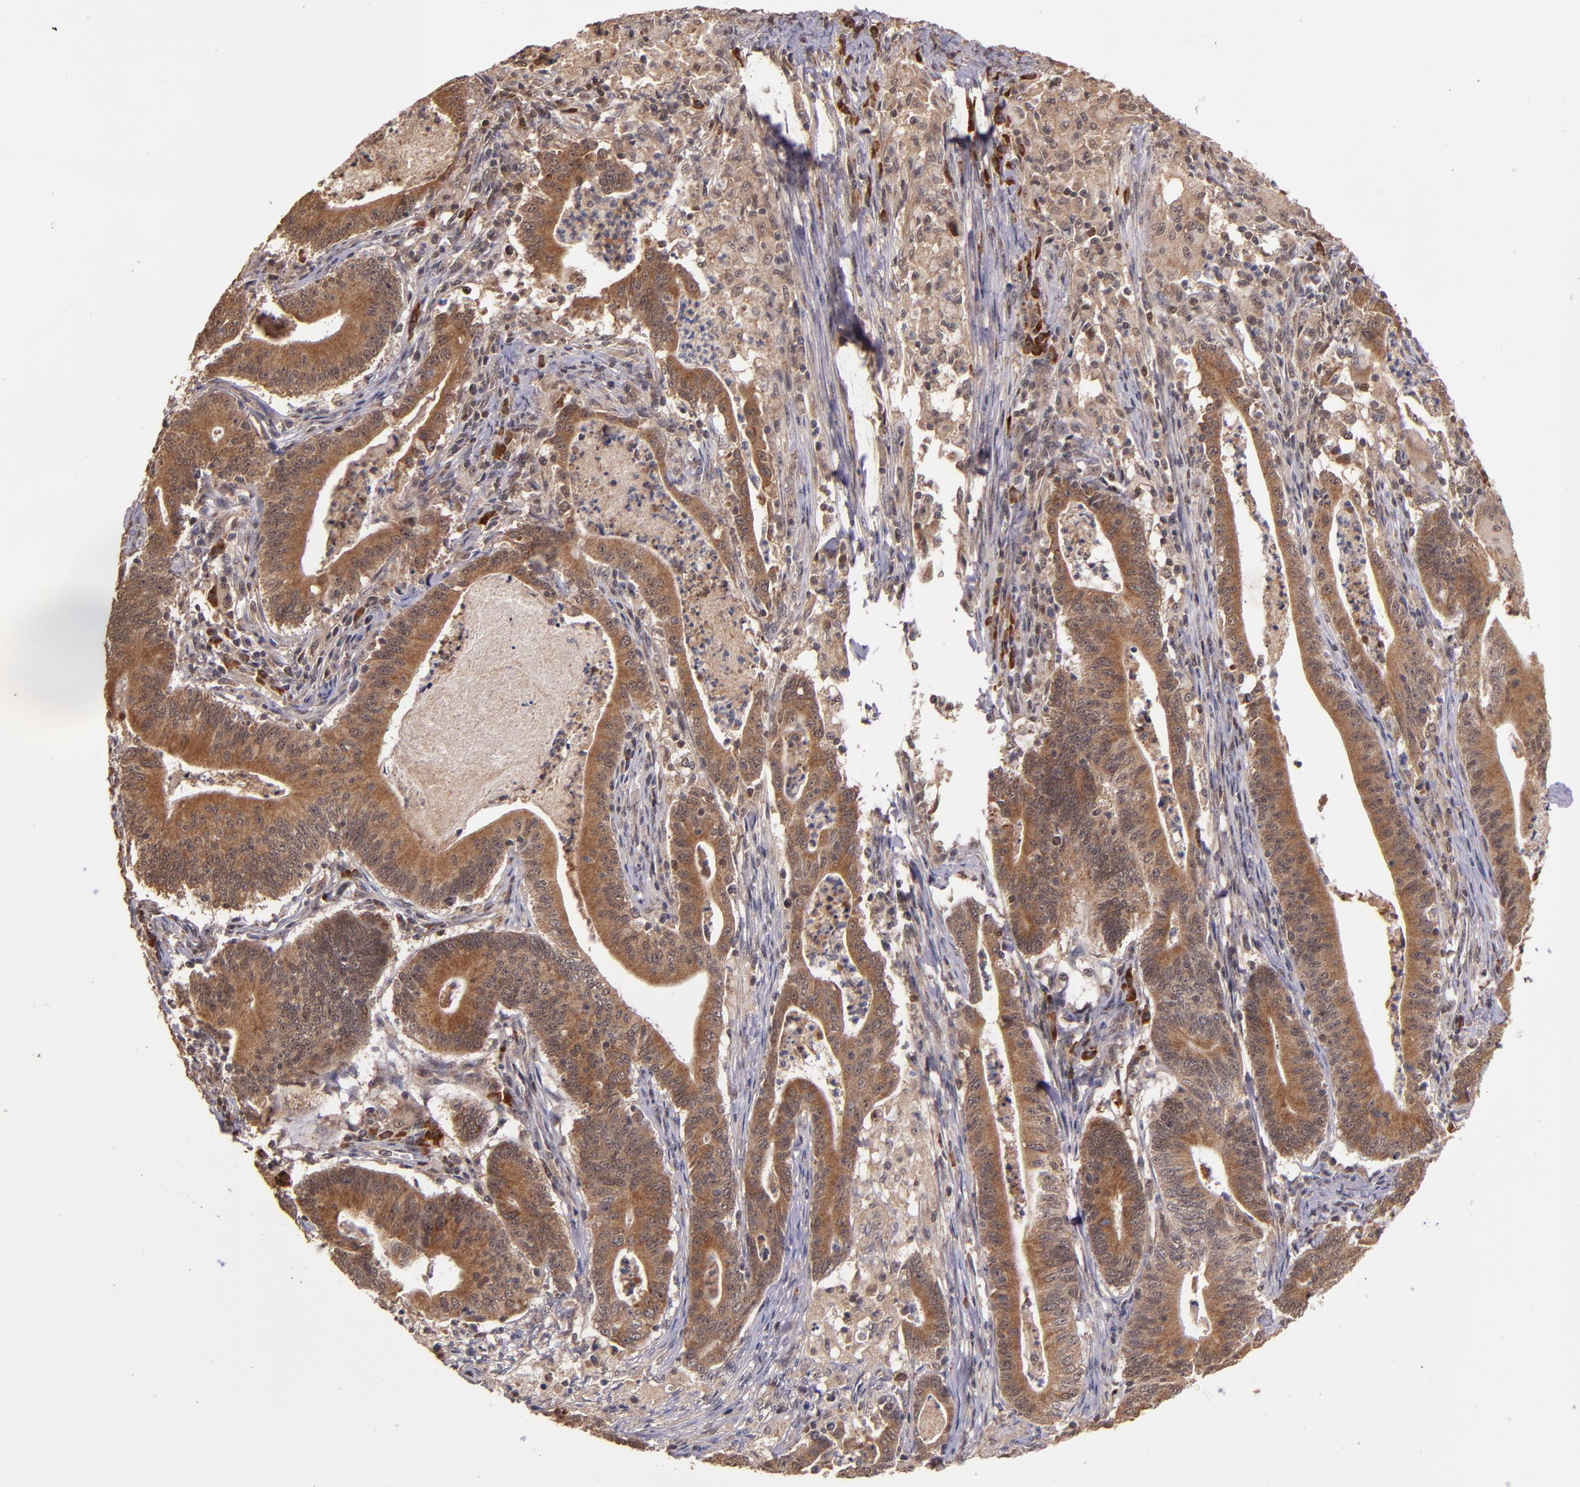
{"staining": {"intensity": "strong", "quantity": ">75%", "location": "cytoplasmic/membranous"}, "tissue": "stomach cancer", "cell_type": "Tumor cells", "image_type": "cancer", "snomed": [{"axis": "morphology", "description": "Adenocarcinoma, NOS"}, {"axis": "topography", "description": "Stomach, lower"}], "caption": "Human stomach adenocarcinoma stained with a brown dye reveals strong cytoplasmic/membranous positive positivity in approximately >75% of tumor cells.", "gene": "RIOK3", "patient": {"sex": "female", "age": 86}}